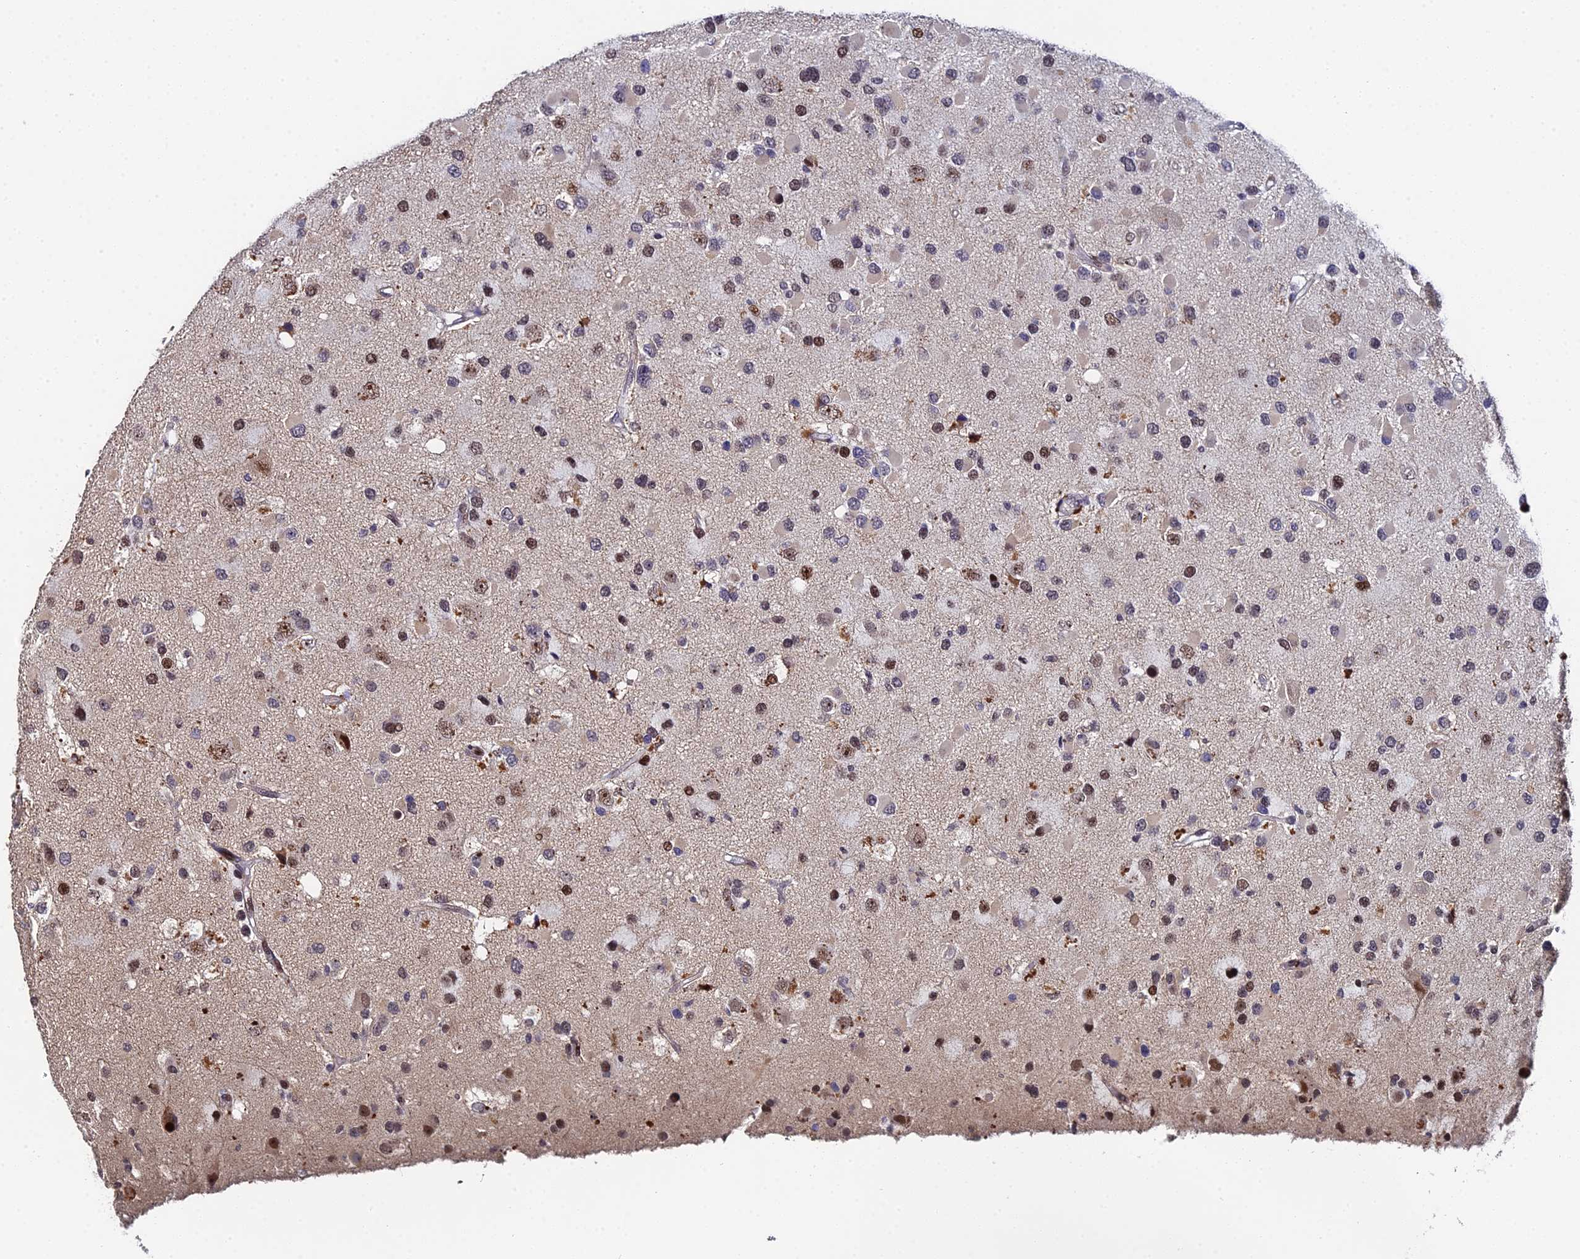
{"staining": {"intensity": "moderate", "quantity": "25%-75%", "location": "nuclear"}, "tissue": "glioma", "cell_type": "Tumor cells", "image_type": "cancer", "snomed": [{"axis": "morphology", "description": "Glioma, malignant, High grade"}, {"axis": "topography", "description": "Brain"}], "caption": "This is an image of IHC staining of glioma, which shows moderate staining in the nuclear of tumor cells.", "gene": "TIFA", "patient": {"sex": "male", "age": 53}}